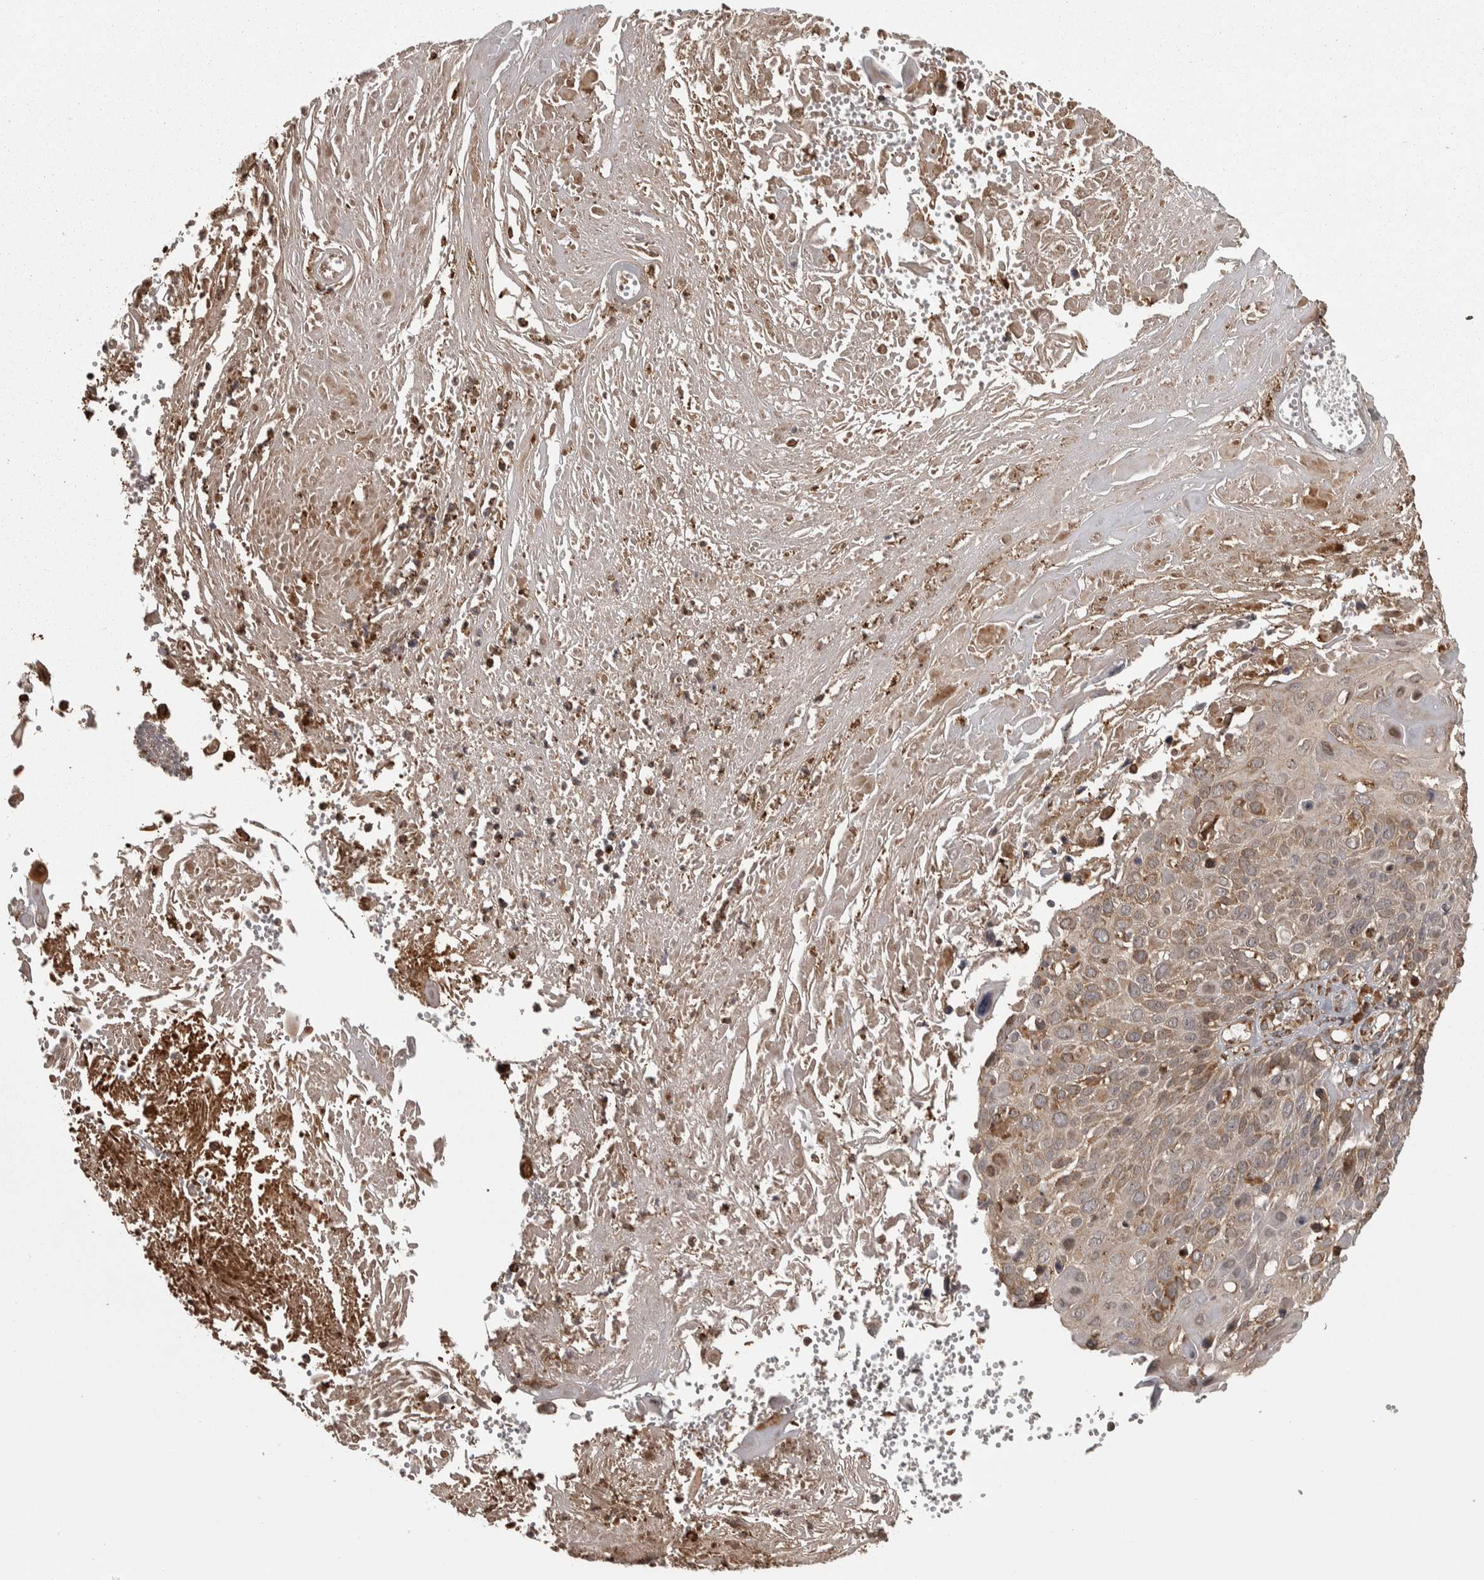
{"staining": {"intensity": "moderate", "quantity": ">75%", "location": "cytoplasmic/membranous"}, "tissue": "cervical cancer", "cell_type": "Tumor cells", "image_type": "cancer", "snomed": [{"axis": "morphology", "description": "Squamous cell carcinoma, NOS"}, {"axis": "topography", "description": "Cervix"}], "caption": "Immunohistochemistry photomicrograph of squamous cell carcinoma (cervical) stained for a protein (brown), which exhibits medium levels of moderate cytoplasmic/membranous expression in approximately >75% of tumor cells.", "gene": "AGBL3", "patient": {"sex": "female", "age": 74}}